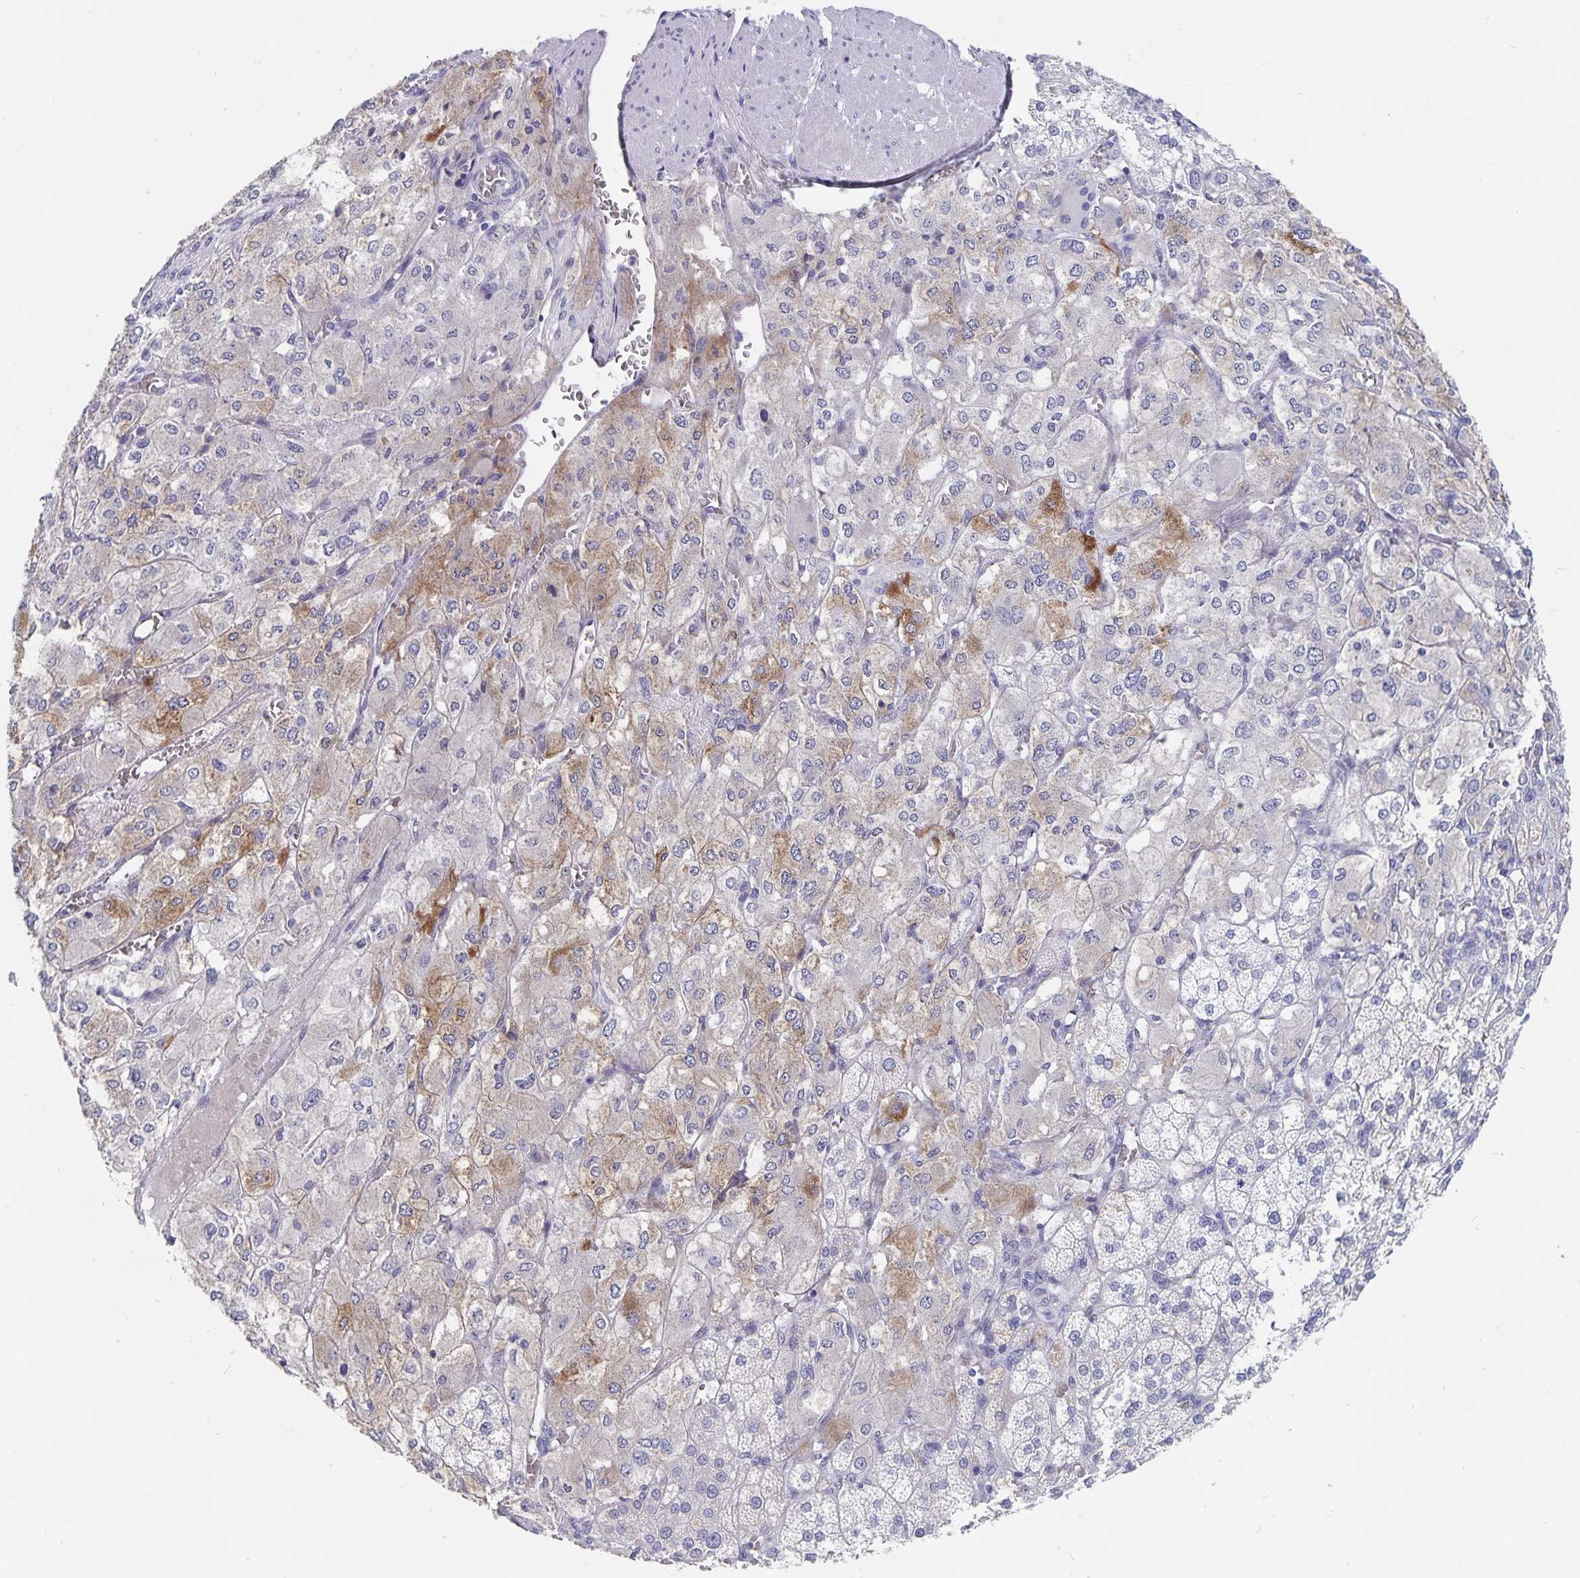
{"staining": {"intensity": "weak", "quantity": "25%-75%", "location": "cytoplasmic/membranous"}, "tissue": "adrenal gland", "cell_type": "Glandular cells", "image_type": "normal", "snomed": [{"axis": "morphology", "description": "Normal tissue, NOS"}, {"axis": "topography", "description": "Adrenal gland"}], "caption": "IHC (DAB) staining of normal adrenal gland demonstrates weak cytoplasmic/membranous protein positivity in about 25%-75% of glandular cells.", "gene": "SMOC1", "patient": {"sex": "female", "age": 60}}